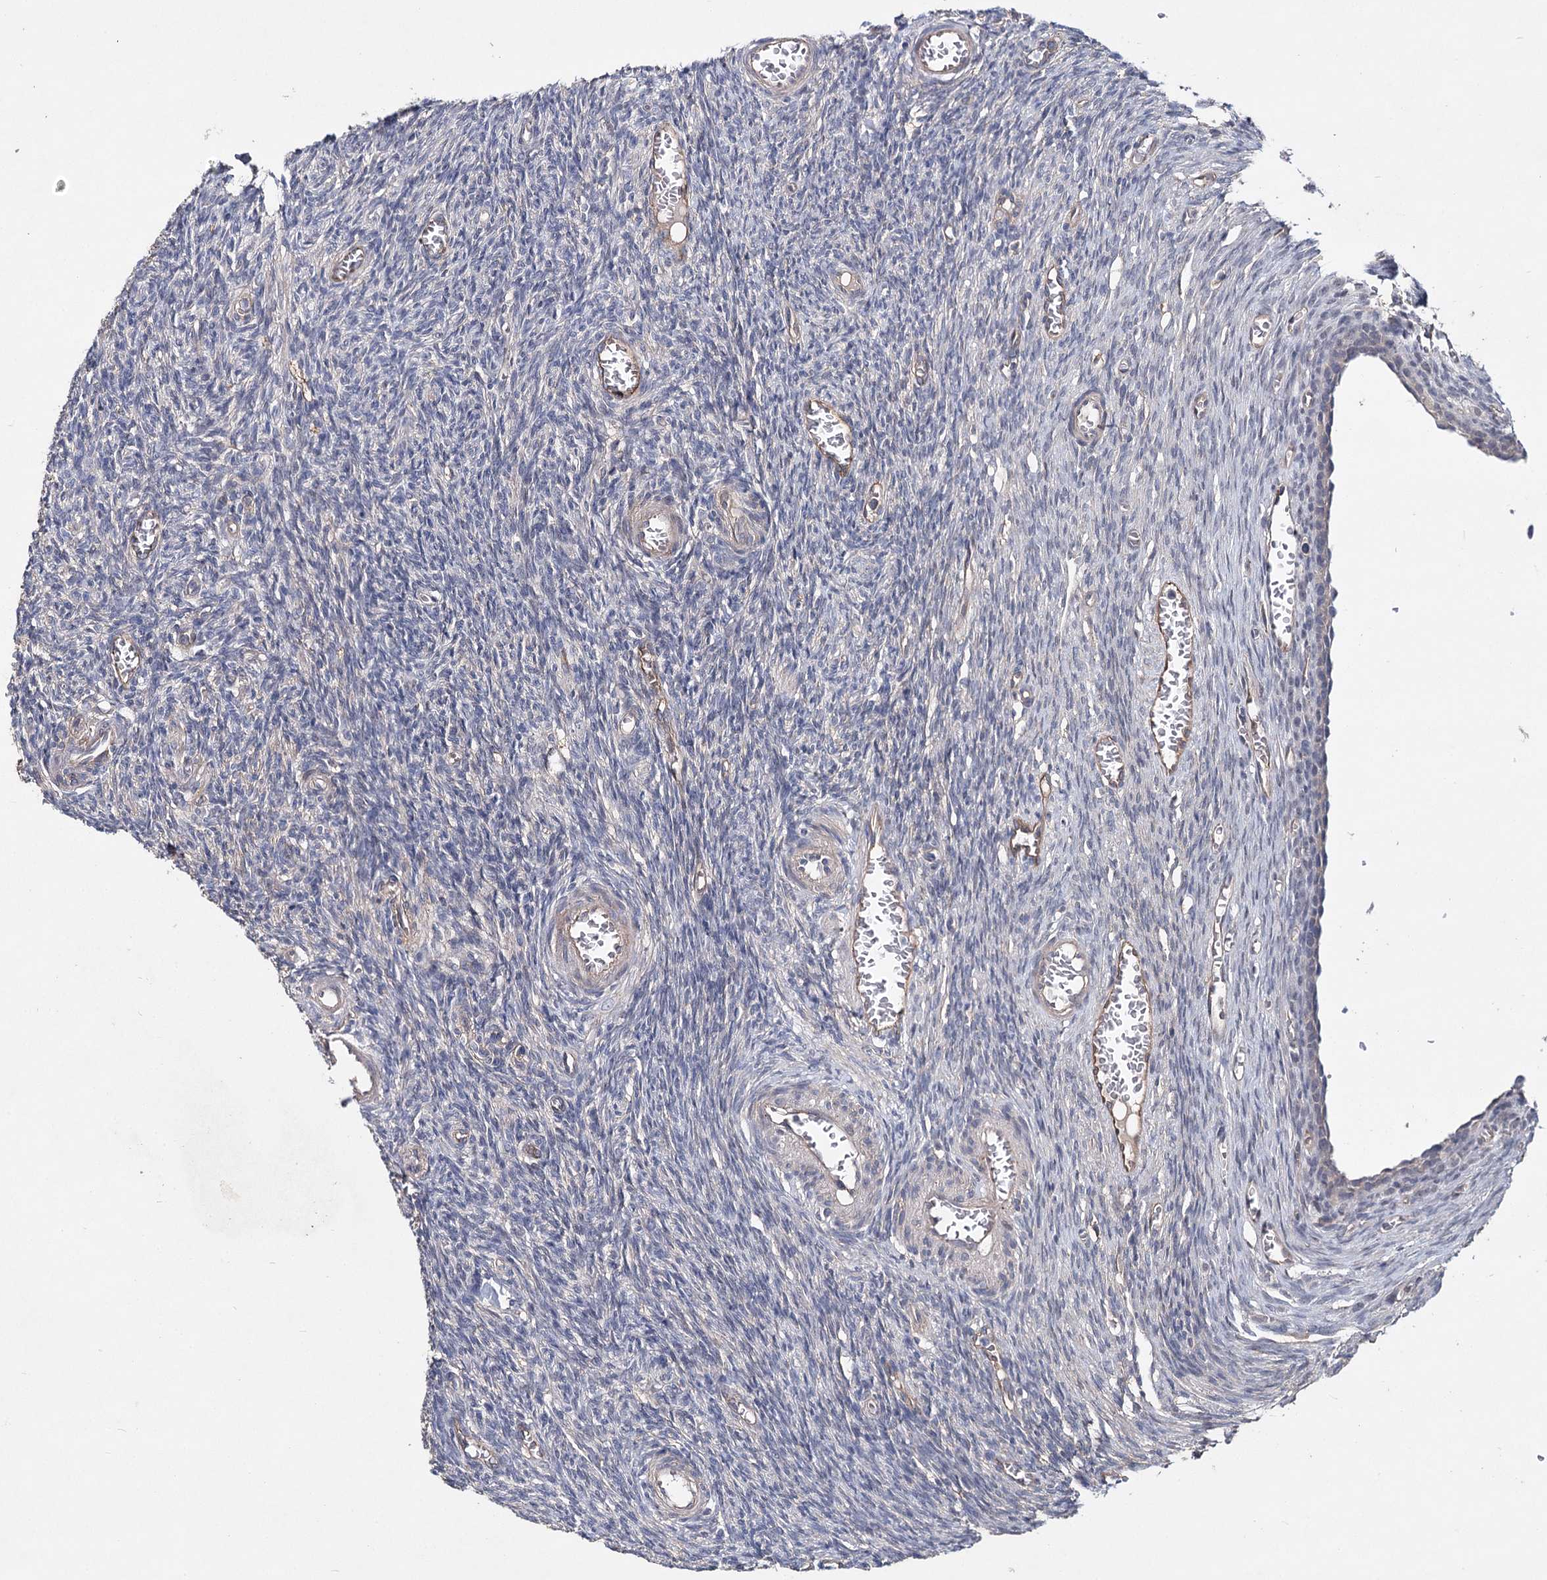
{"staining": {"intensity": "negative", "quantity": "none", "location": "none"}, "tissue": "ovary", "cell_type": "Ovarian stroma cells", "image_type": "normal", "snomed": [{"axis": "morphology", "description": "Normal tissue, NOS"}, {"axis": "topography", "description": "Ovary"}], "caption": "IHC micrograph of benign ovary: human ovary stained with DAB demonstrates no significant protein staining in ovarian stroma cells. (Brightfield microscopy of DAB (3,3'-diaminobenzidine) IHC at high magnification).", "gene": "TMEM218", "patient": {"sex": "female", "age": 27}}